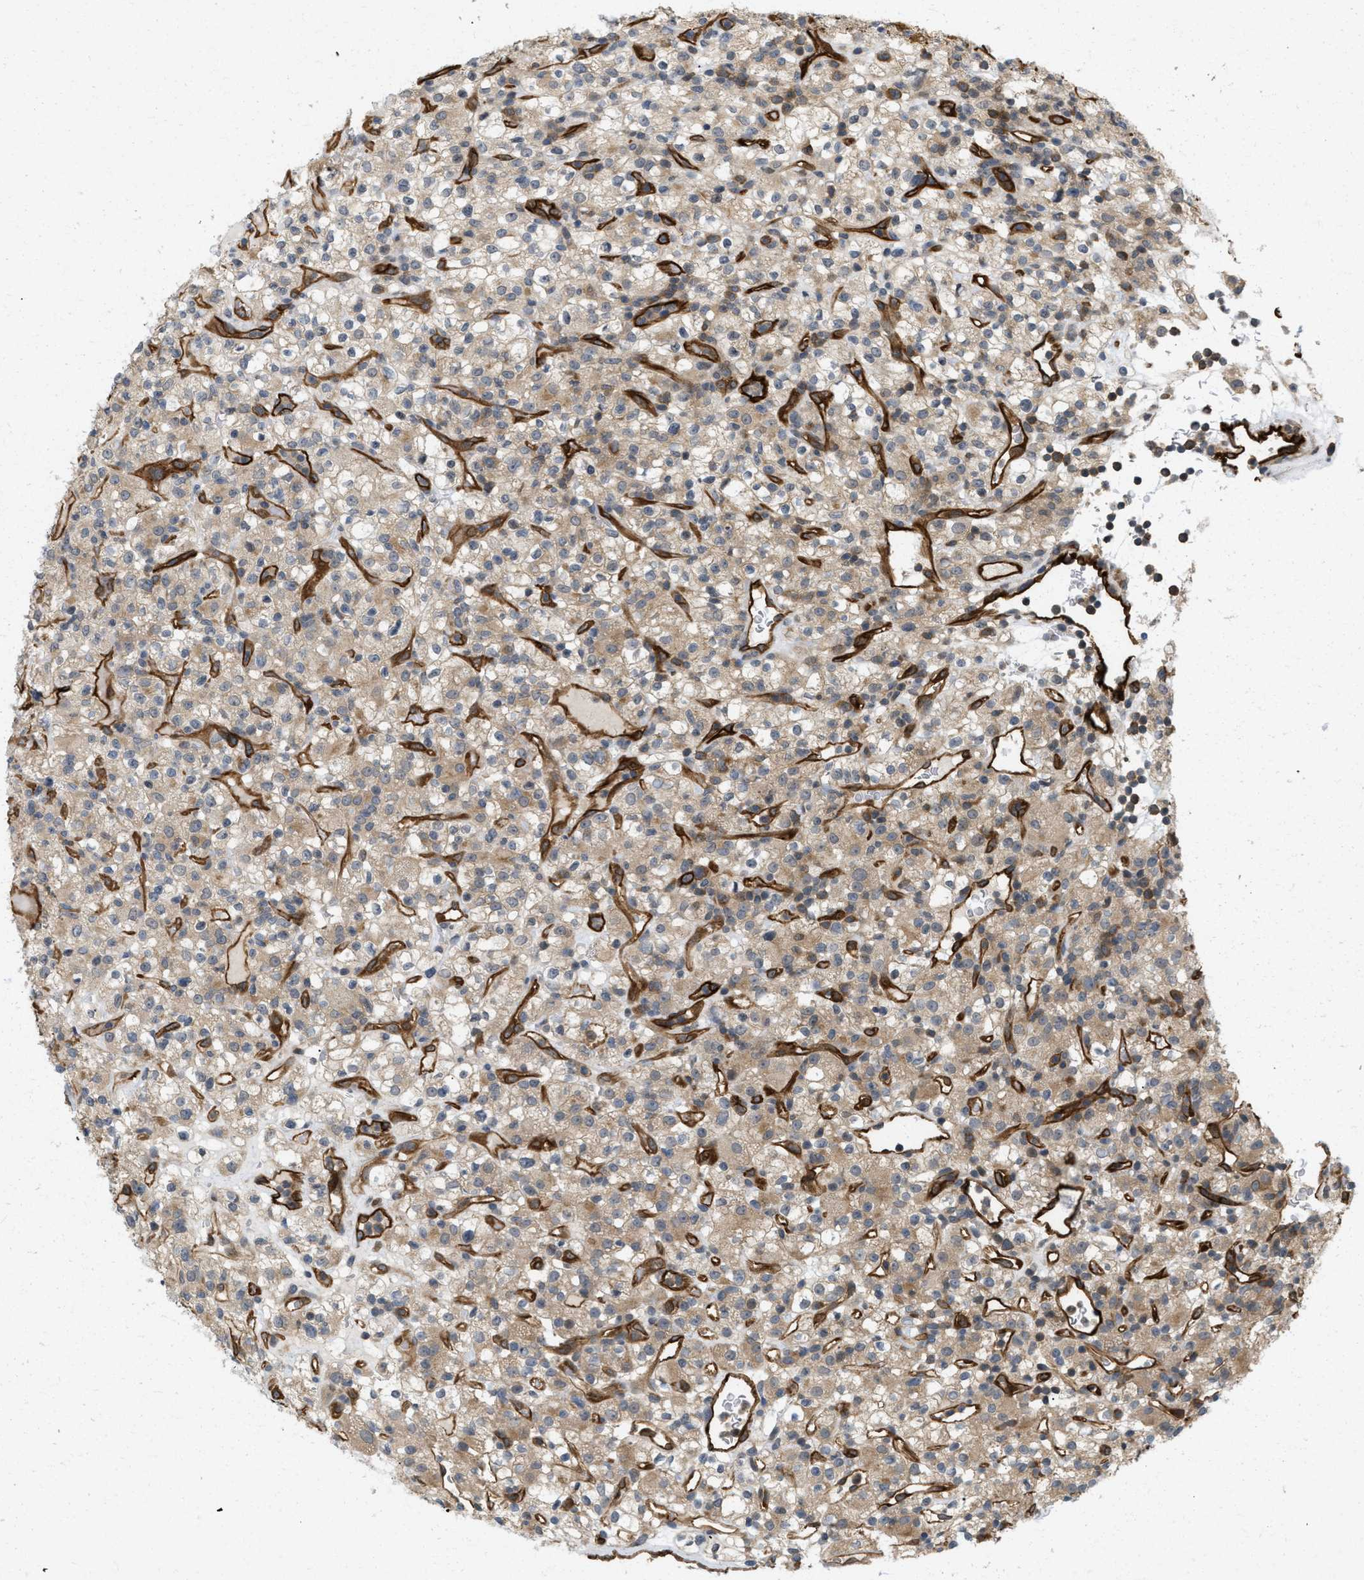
{"staining": {"intensity": "moderate", "quantity": ">75%", "location": "cytoplasmic/membranous"}, "tissue": "renal cancer", "cell_type": "Tumor cells", "image_type": "cancer", "snomed": [{"axis": "morphology", "description": "Normal tissue, NOS"}, {"axis": "morphology", "description": "Adenocarcinoma, NOS"}, {"axis": "topography", "description": "Kidney"}], "caption": "Renal adenocarcinoma stained for a protein displays moderate cytoplasmic/membranous positivity in tumor cells.", "gene": "PALMD", "patient": {"sex": "female", "age": 72}}